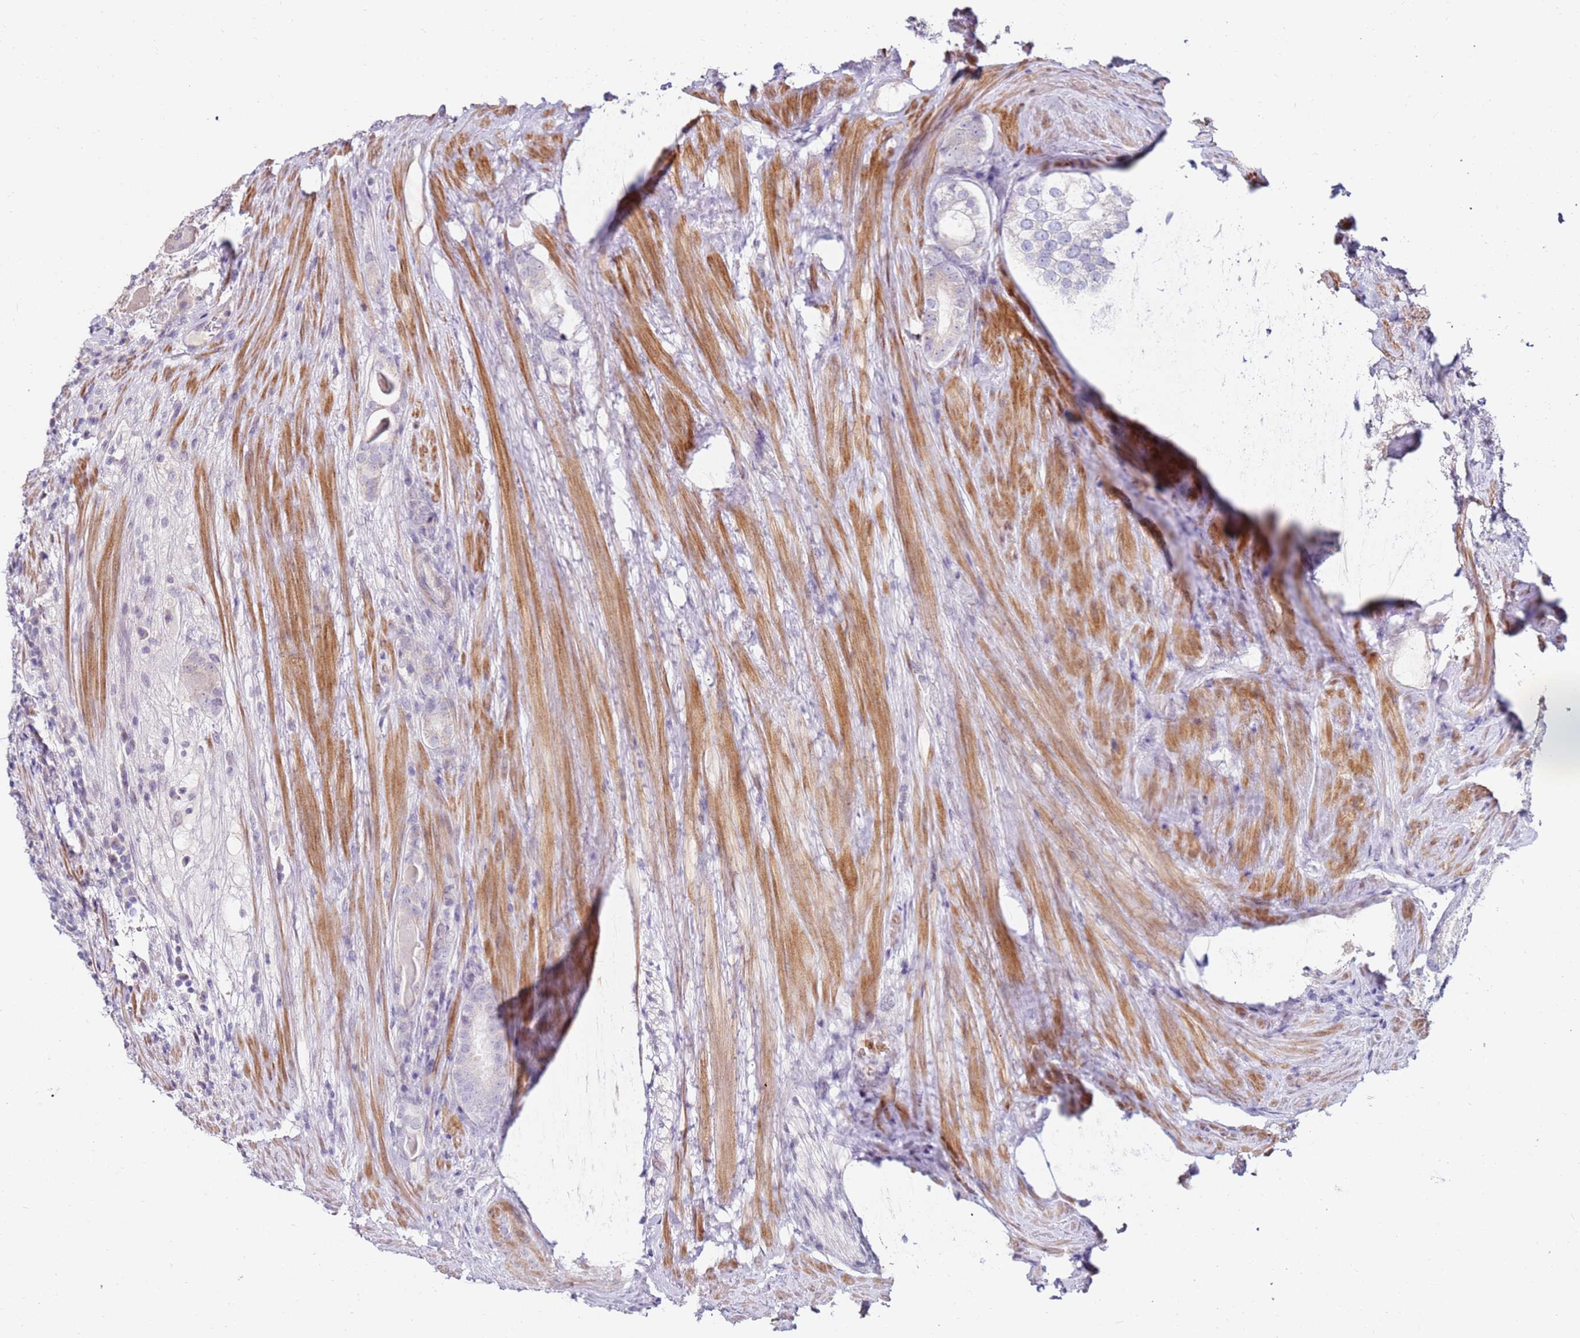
{"staining": {"intensity": "negative", "quantity": "none", "location": "none"}, "tissue": "prostate cancer", "cell_type": "Tumor cells", "image_type": "cancer", "snomed": [{"axis": "morphology", "description": "Adenocarcinoma, Low grade"}, {"axis": "topography", "description": "Prostate"}], "caption": "Immunohistochemistry (IHC) histopathology image of prostate cancer stained for a protein (brown), which reveals no staining in tumor cells.", "gene": "RARS2", "patient": {"sex": "male", "age": 68}}